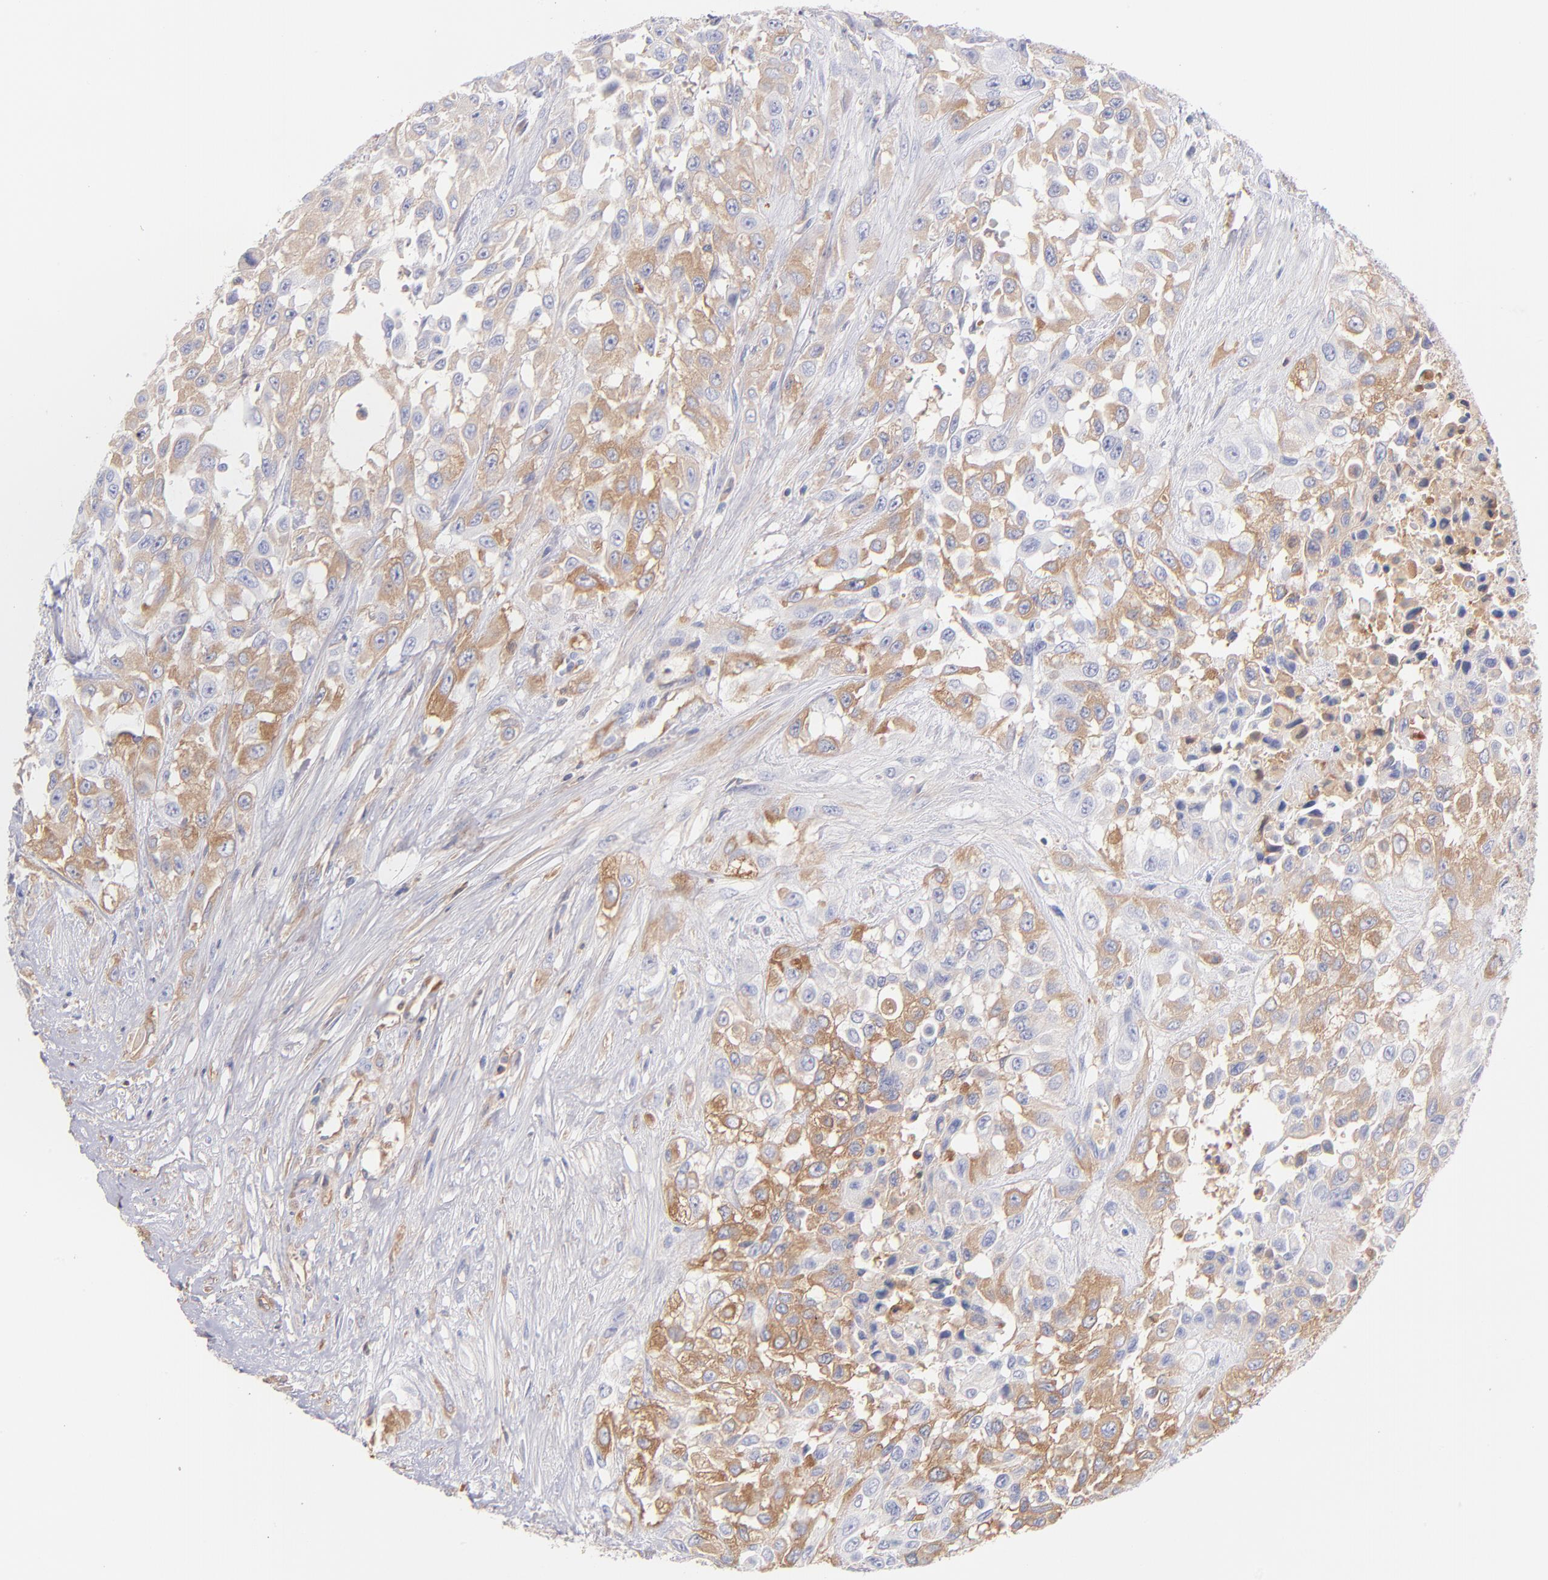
{"staining": {"intensity": "moderate", "quantity": "25%-75%", "location": "cytoplasmic/membranous"}, "tissue": "urothelial cancer", "cell_type": "Tumor cells", "image_type": "cancer", "snomed": [{"axis": "morphology", "description": "Urothelial carcinoma, High grade"}, {"axis": "topography", "description": "Urinary bladder"}], "caption": "This histopathology image shows immunohistochemistry (IHC) staining of human urothelial carcinoma (high-grade), with medium moderate cytoplasmic/membranous expression in about 25%-75% of tumor cells.", "gene": "HP", "patient": {"sex": "male", "age": 57}}